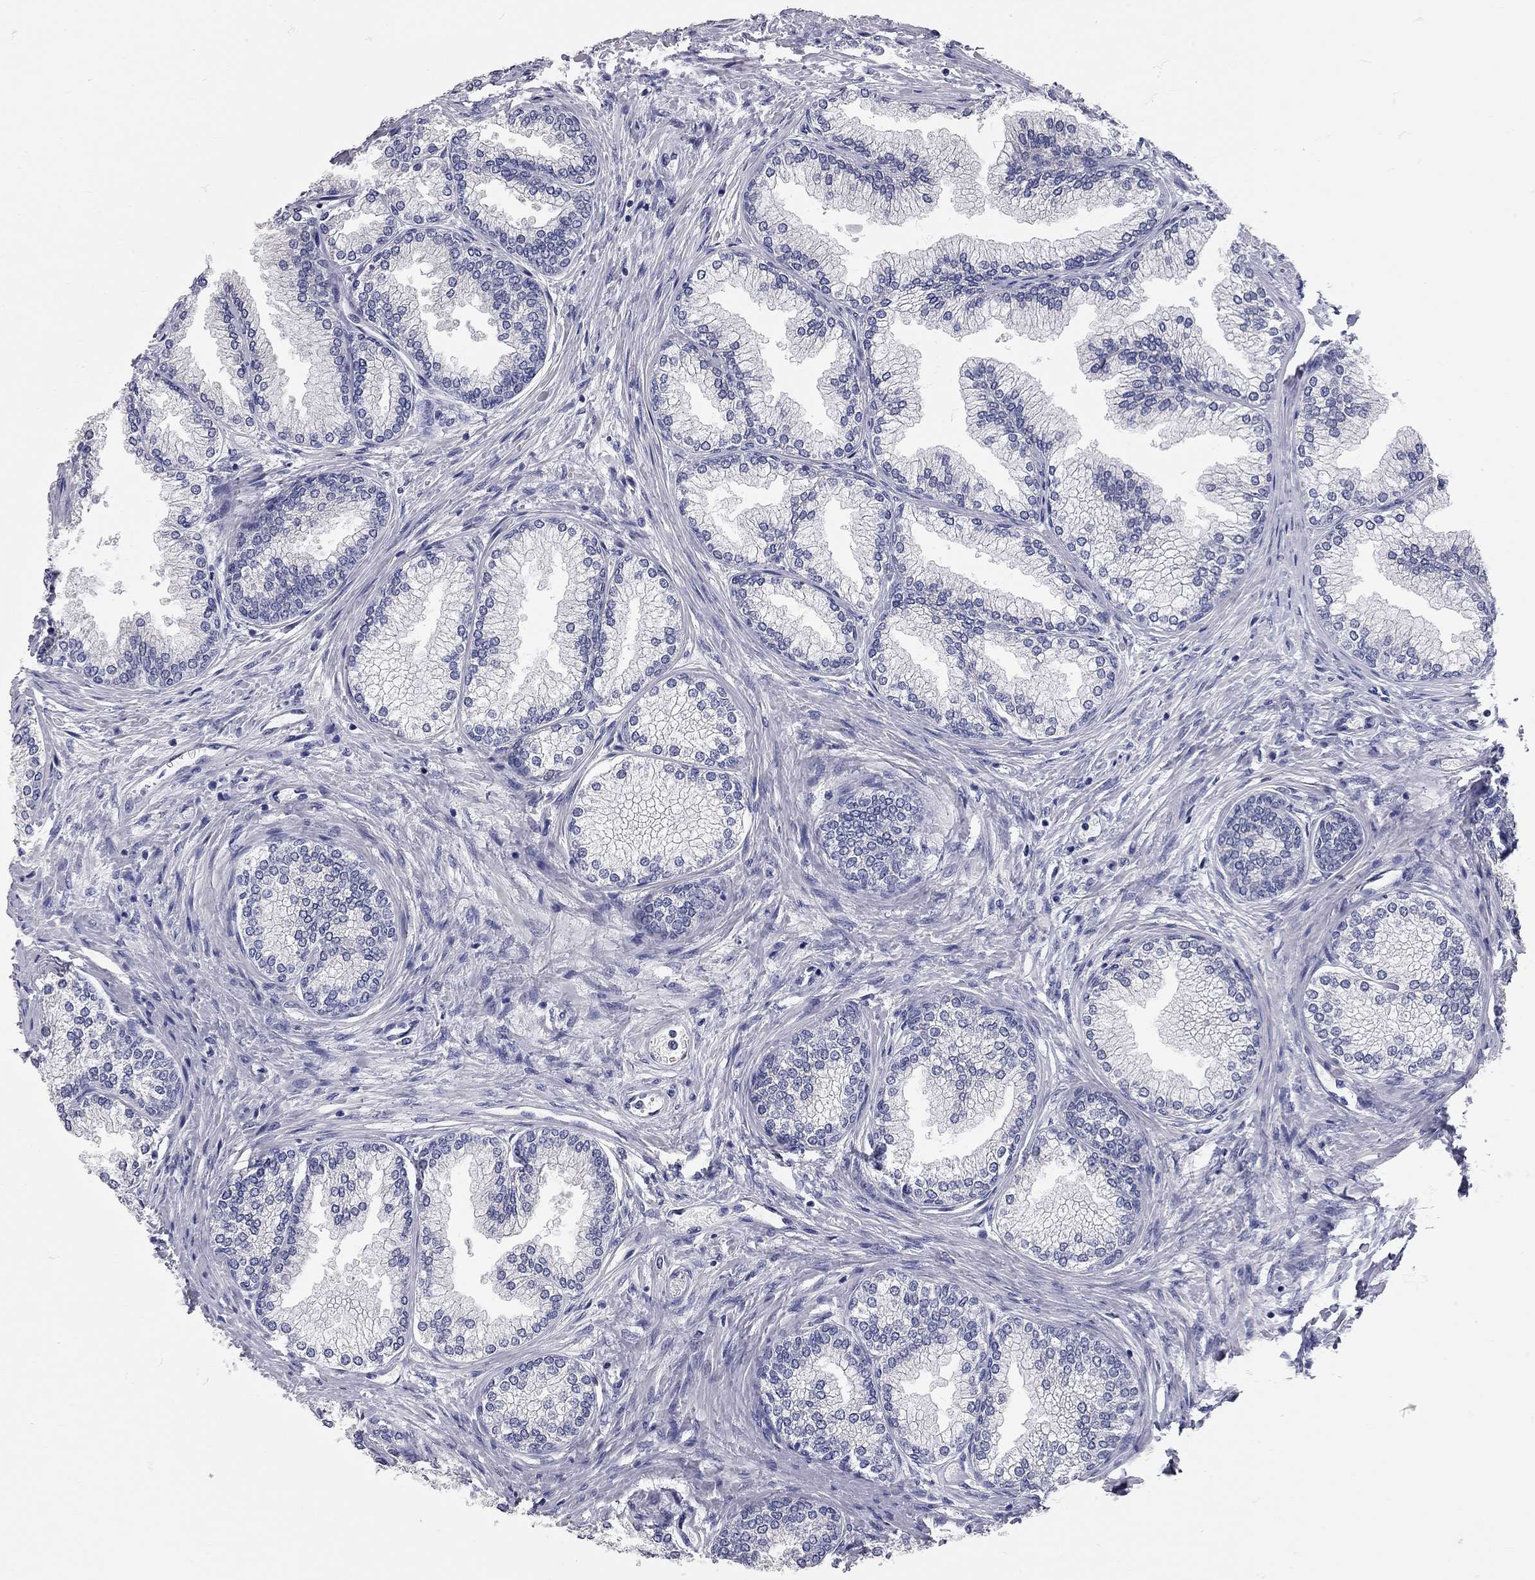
{"staining": {"intensity": "moderate", "quantity": "<25%", "location": "cytoplasmic/membranous"}, "tissue": "prostate", "cell_type": "Glandular cells", "image_type": "normal", "snomed": [{"axis": "morphology", "description": "Normal tissue, NOS"}, {"axis": "topography", "description": "Prostate"}], "caption": "Immunohistochemistry image of normal prostate: prostate stained using immunohistochemistry displays low levels of moderate protein expression localized specifically in the cytoplasmic/membranous of glandular cells, appearing as a cytoplasmic/membranous brown color.", "gene": "XAGE2", "patient": {"sex": "male", "age": 72}}